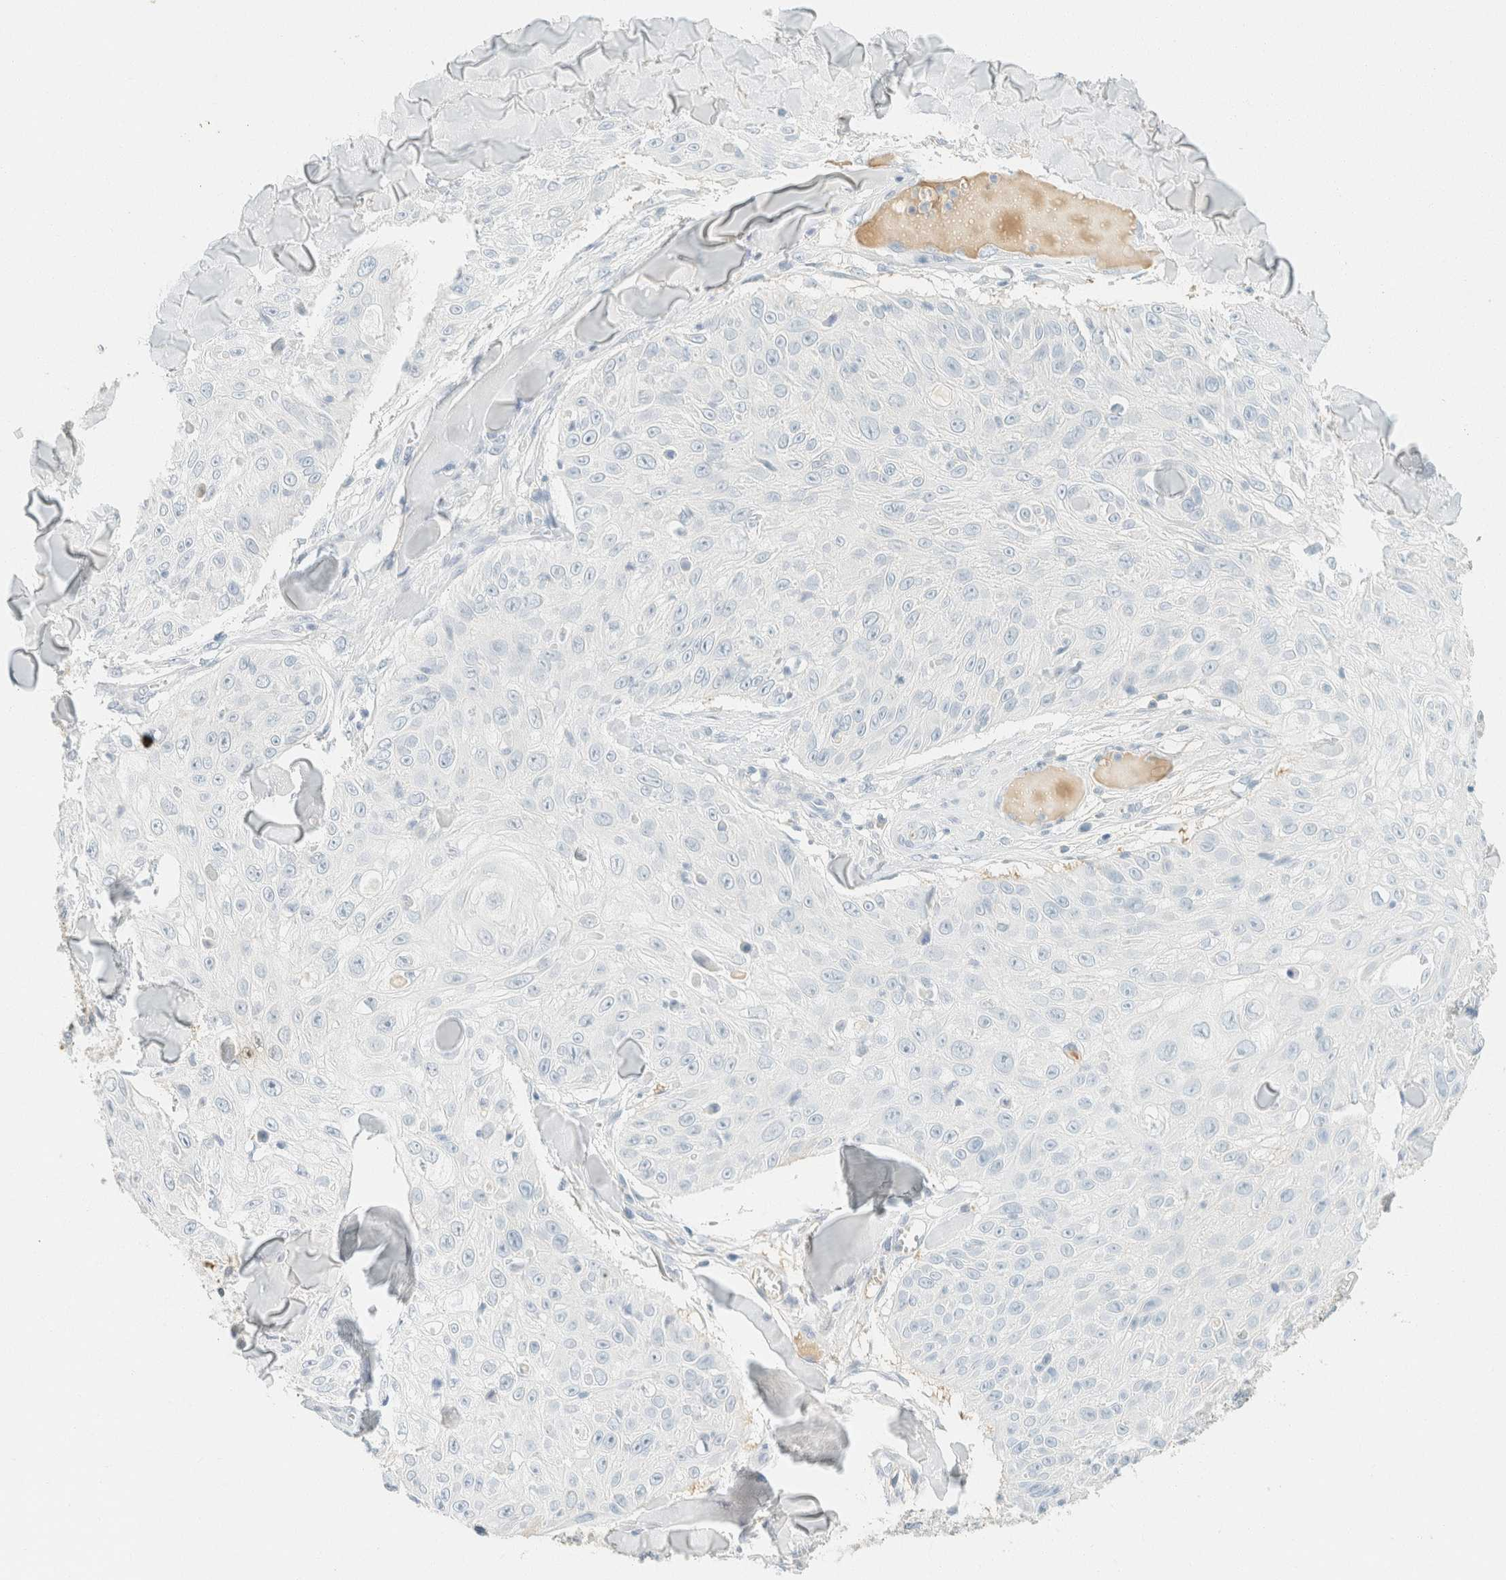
{"staining": {"intensity": "negative", "quantity": "none", "location": "none"}, "tissue": "skin cancer", "cell_type": "Tumor cells", "image_type": "cancer", "snomed": [{"axis": "morphology", "description": "Squamous cell carcinoma, NOS"}, {"axis": "topography", "description": "Skin"}], "caption": "Tumor cells show no significant expression in squamous cell carcinoma (skin). (Stains: DAB (3,3'-diaminobenzidine) IHC with hematoxylin counter stain, Microscopy: brightfield microscopy at high magnification).", "gene": "GPA33", "patient": {"sex": "male", "age": 86}}